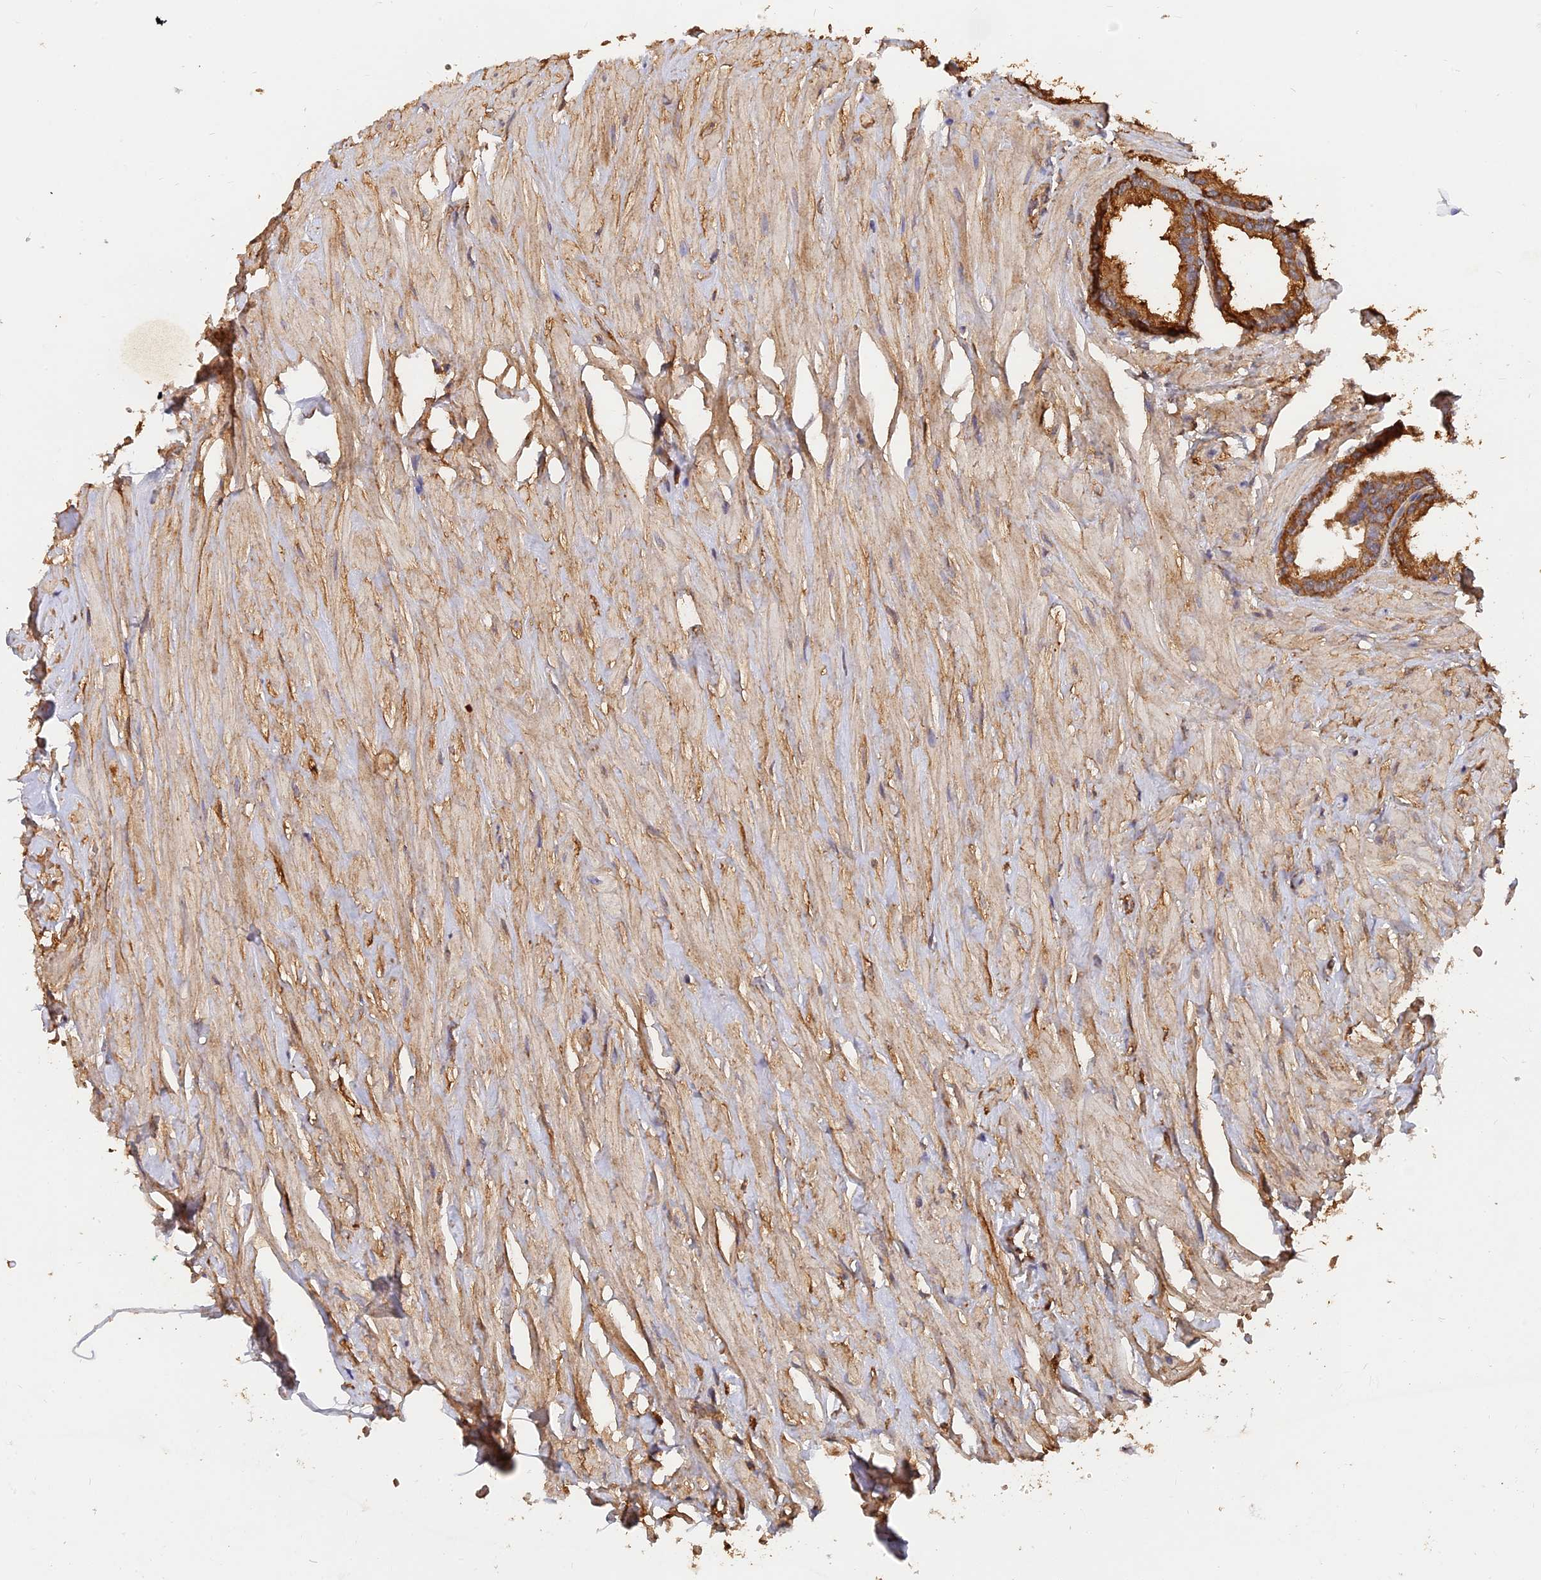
{"staining": {"intensity": "moderate", "quantity": ">75%", "location": "cytoplasmic/membranous"}, "tissue": "seminal vesicle", "cell_type": "Glandular cells", "image_type": "normal", "snomed": [{"axis": "morphology", "description": "Normal tissue, NOS"}, {"axis": "topography", "description": "Seminal veicle"}], "caption": "IHC staining of unremarkable seminal vesicle, which shows medium levels of moderate cytoplasmic/membranous positivity in about >75% of glandular cells indicating moderate cytoplasmic/membranous protein staining. The staining was performed using DAB (3,3'-diaminobenzidine) (brown) for protein detection and nuclei were counterstained in hematoxylin (blue).", "gene": "SLC38A11", "patient": {"sex": "male", "age": 64}}